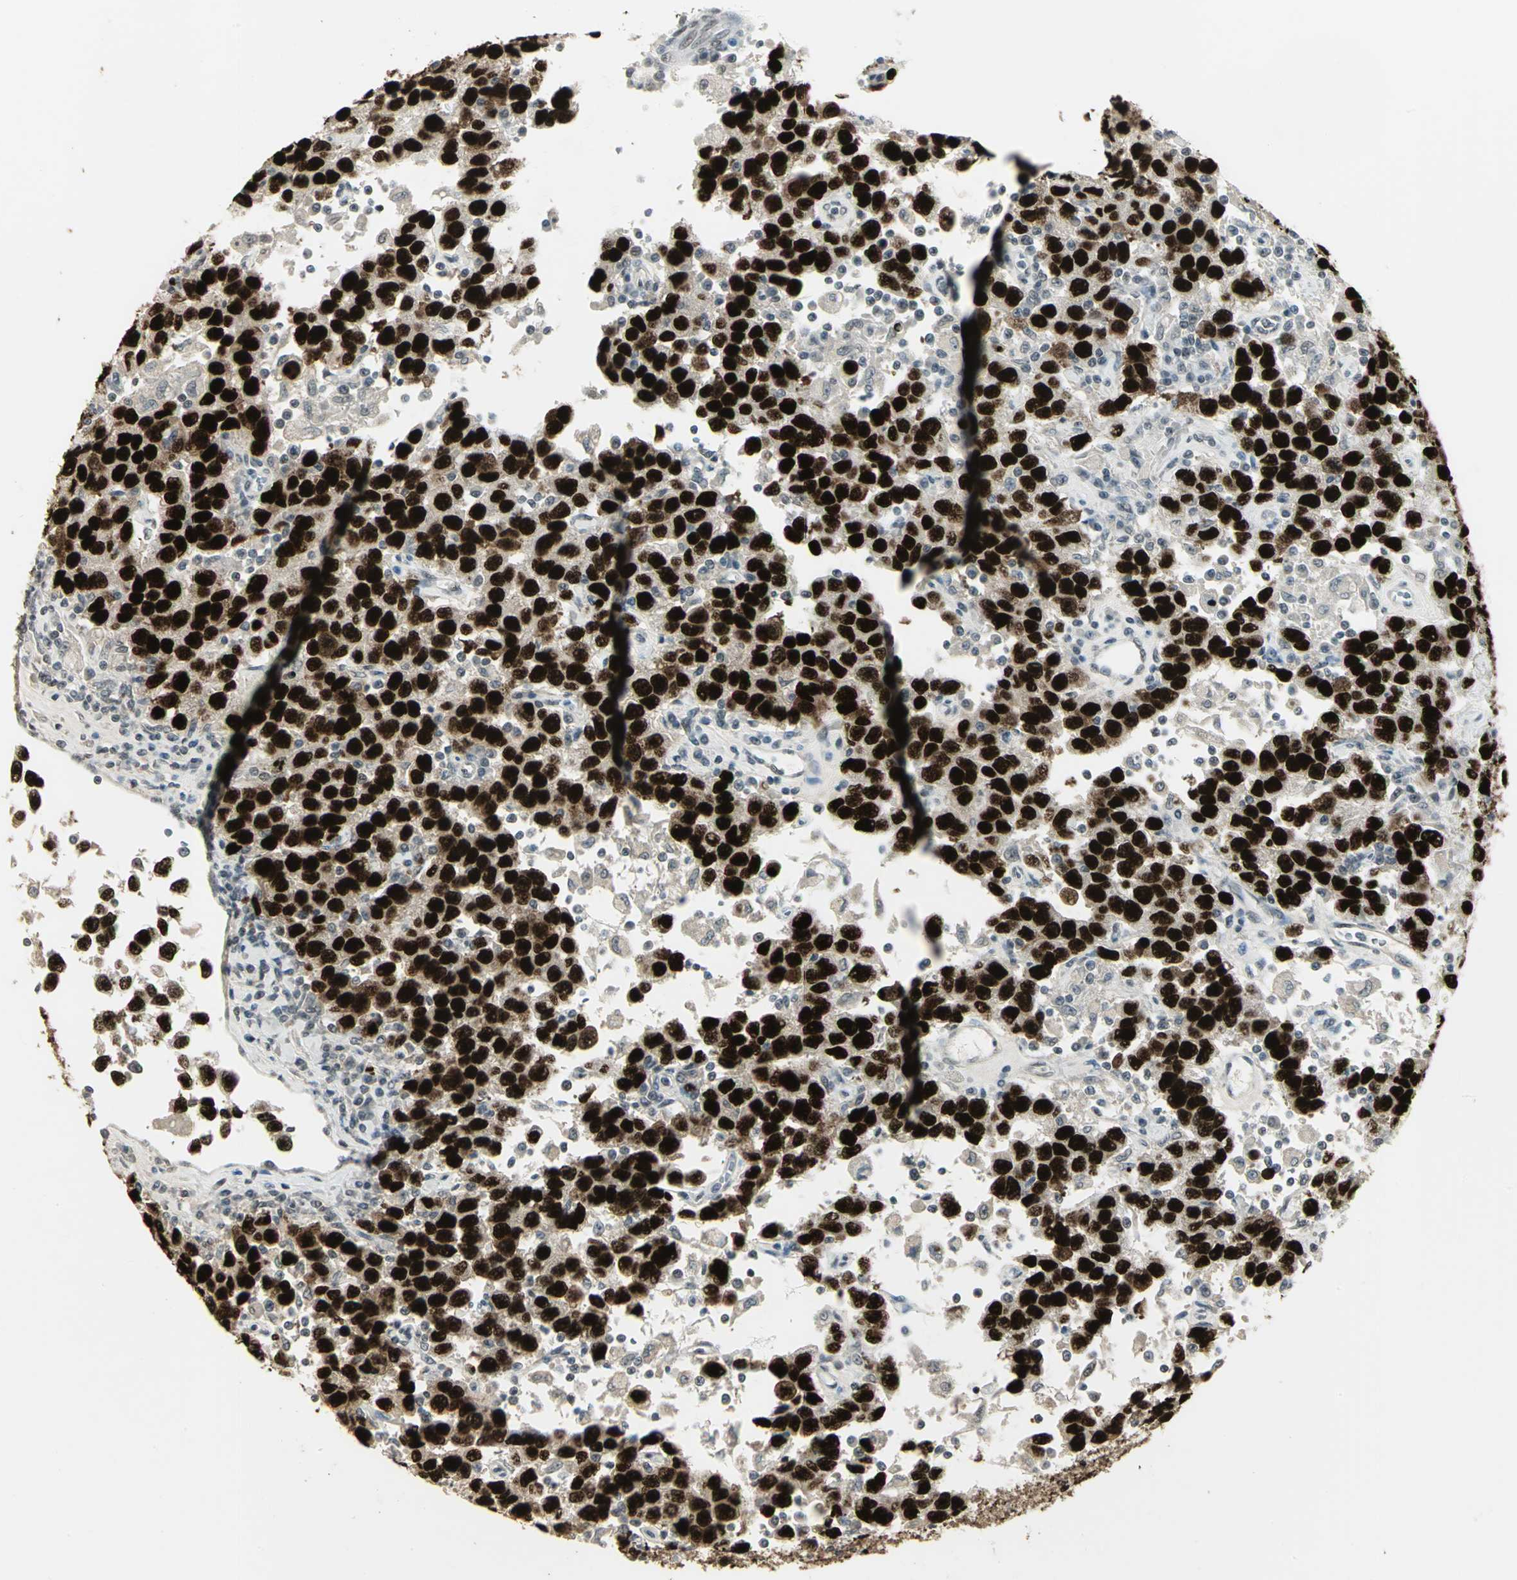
{"staining": {"intensity": "strong", "quantity": ">75%", "location": "nuclear"}, "tissue": "testis cancer", "cell_type": "Tumor cells", "image_type": "cancer", "snomed": [{"axis": "morphology", "description": "Seminoma, NOS"}, {"axis": "topography", "description": "Testis"}], "caption": "Seminoma (testis) tissue exhibits strong nuclear staining in approximately >75% of tumor cells", "gene": "CBX3", "patient": {"sex": "male", "age": 41}}